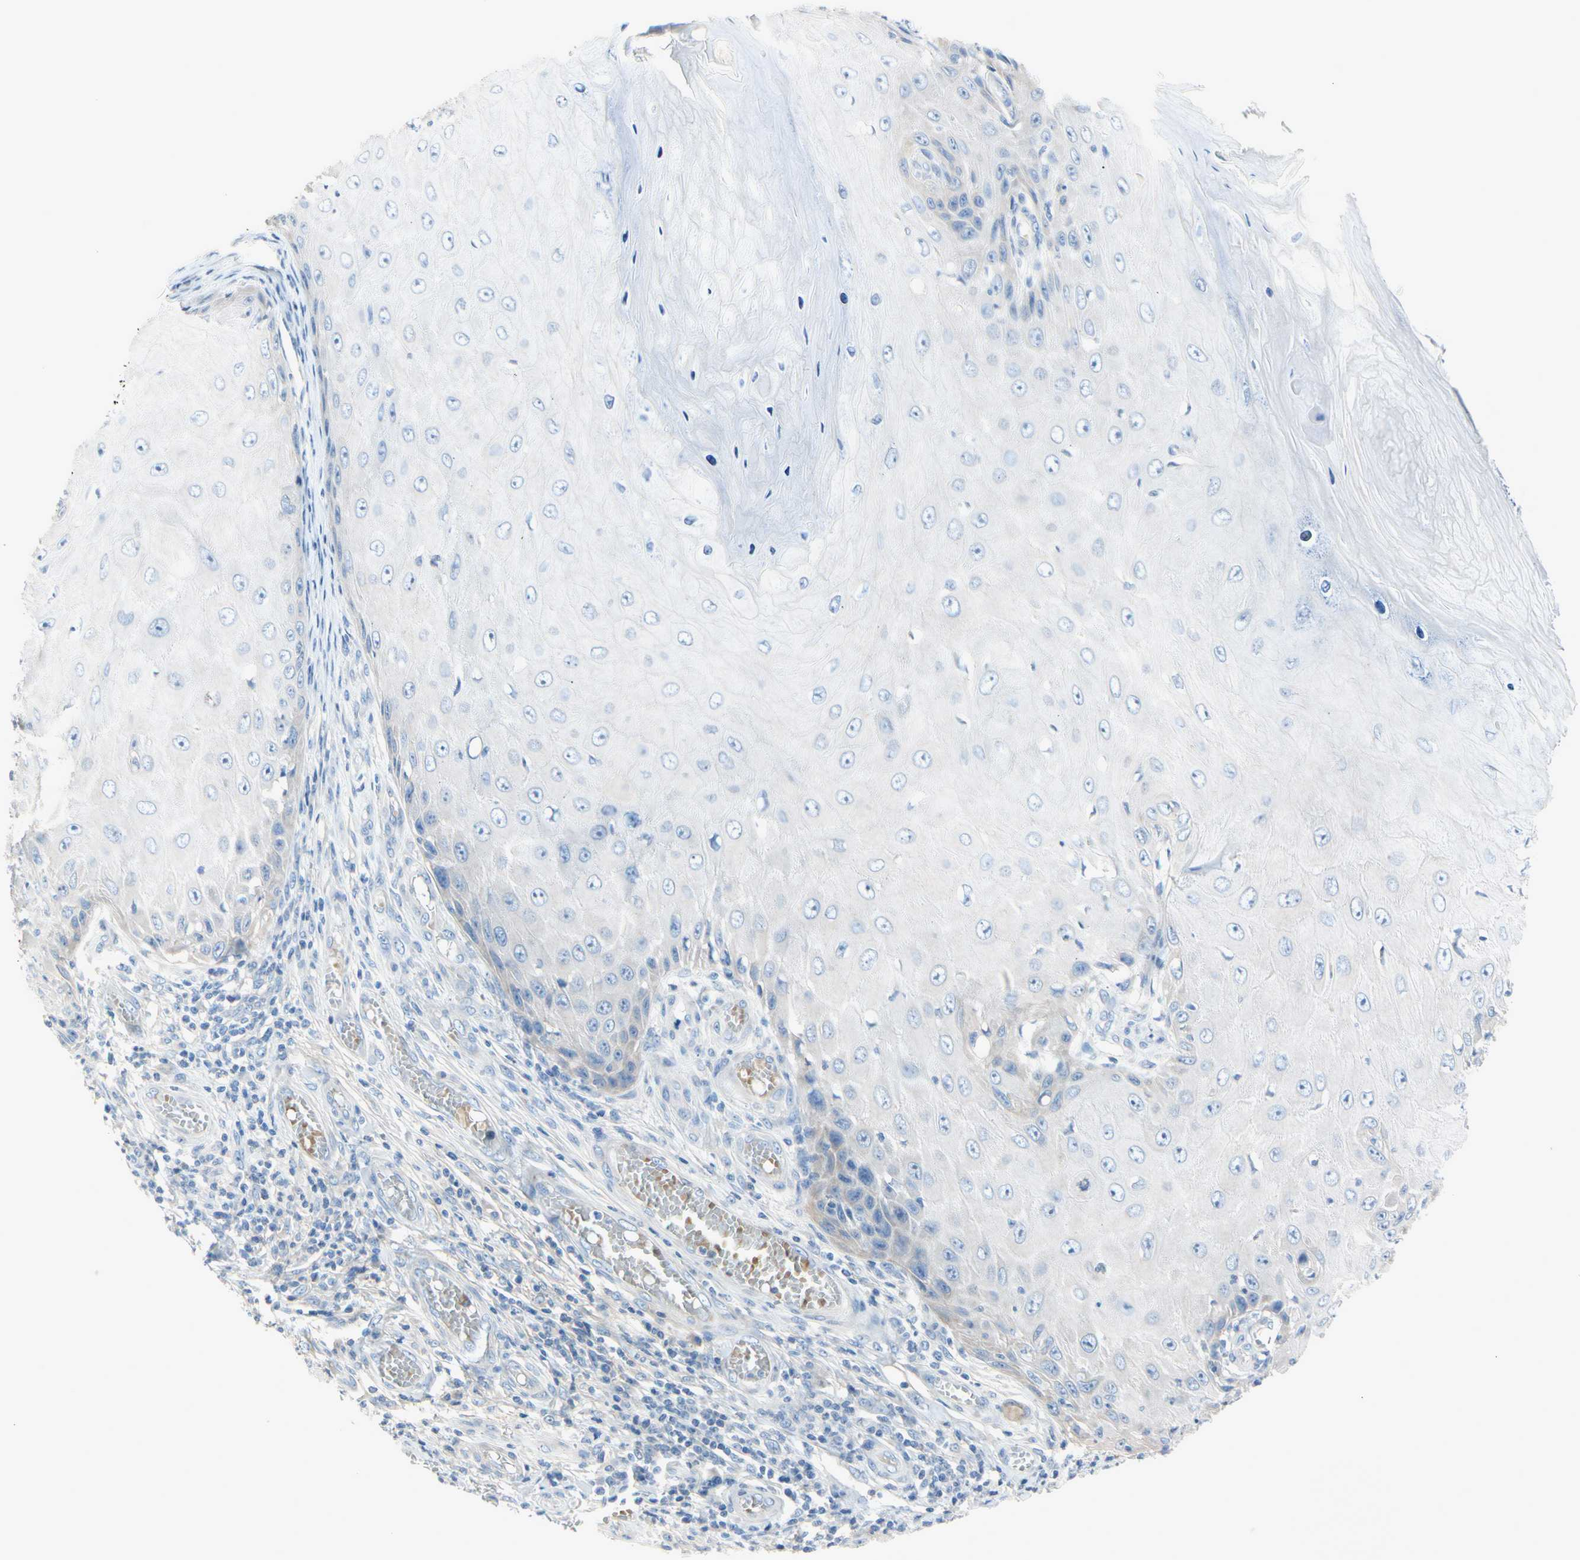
{"staining": {"intensity": "negative", "quantity": "none", "location": "none"}, "tissue": "skin cancer", "cell_type": "Tumor cells", "image_type": "cancer", "snomed": [{"axis": "morphology", "description": "Squamous cell carcinoma, NOS"}, {"axis": "topography", "description": "Skin"}], "caption": "The histopathology image displays no staining of tumor cells in skin squamous cell carcinoma.", "gene": "MARK1", "patient": {"sex": "female", "age": 73}}